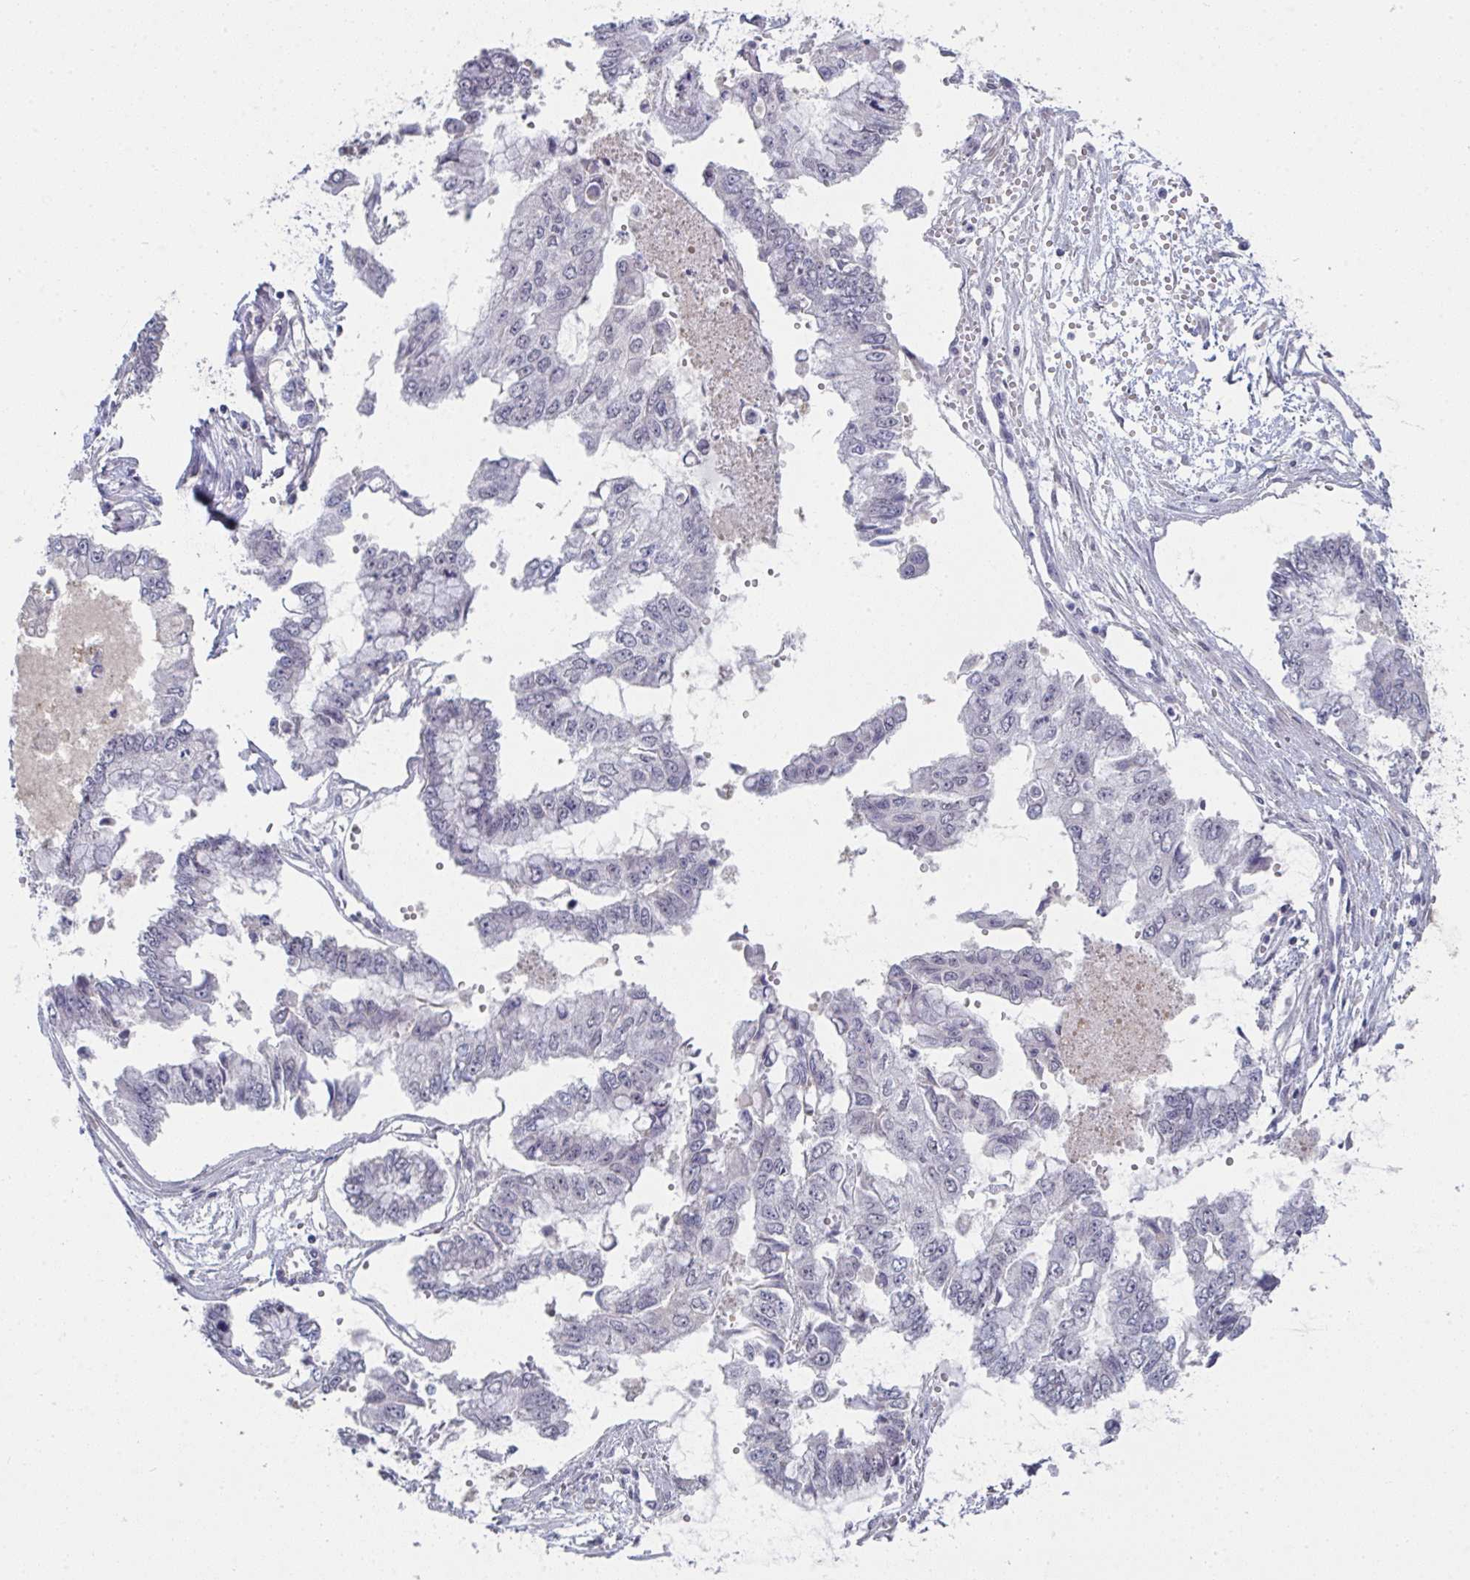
{"staining": {"intensity": "negative", "quantity": "none", "location": "none"}, "tissue": "ovarian cancer", "cell_type": "Tumor cells", "image_type": "cancer", "snomed": [{"axis": "morphology", "description": "Cystadenocarcinoma, mucinous, NOS"}, {"axis": "topography", "description": "Ovary"}], "caption": "Protein analysis of ovarian cancer (mucinous cystadenocarcinoma) reveals no significant positivity in tumor cells.", "gene": "VWDE", "patient": {"sex": "female", "age": 72}}